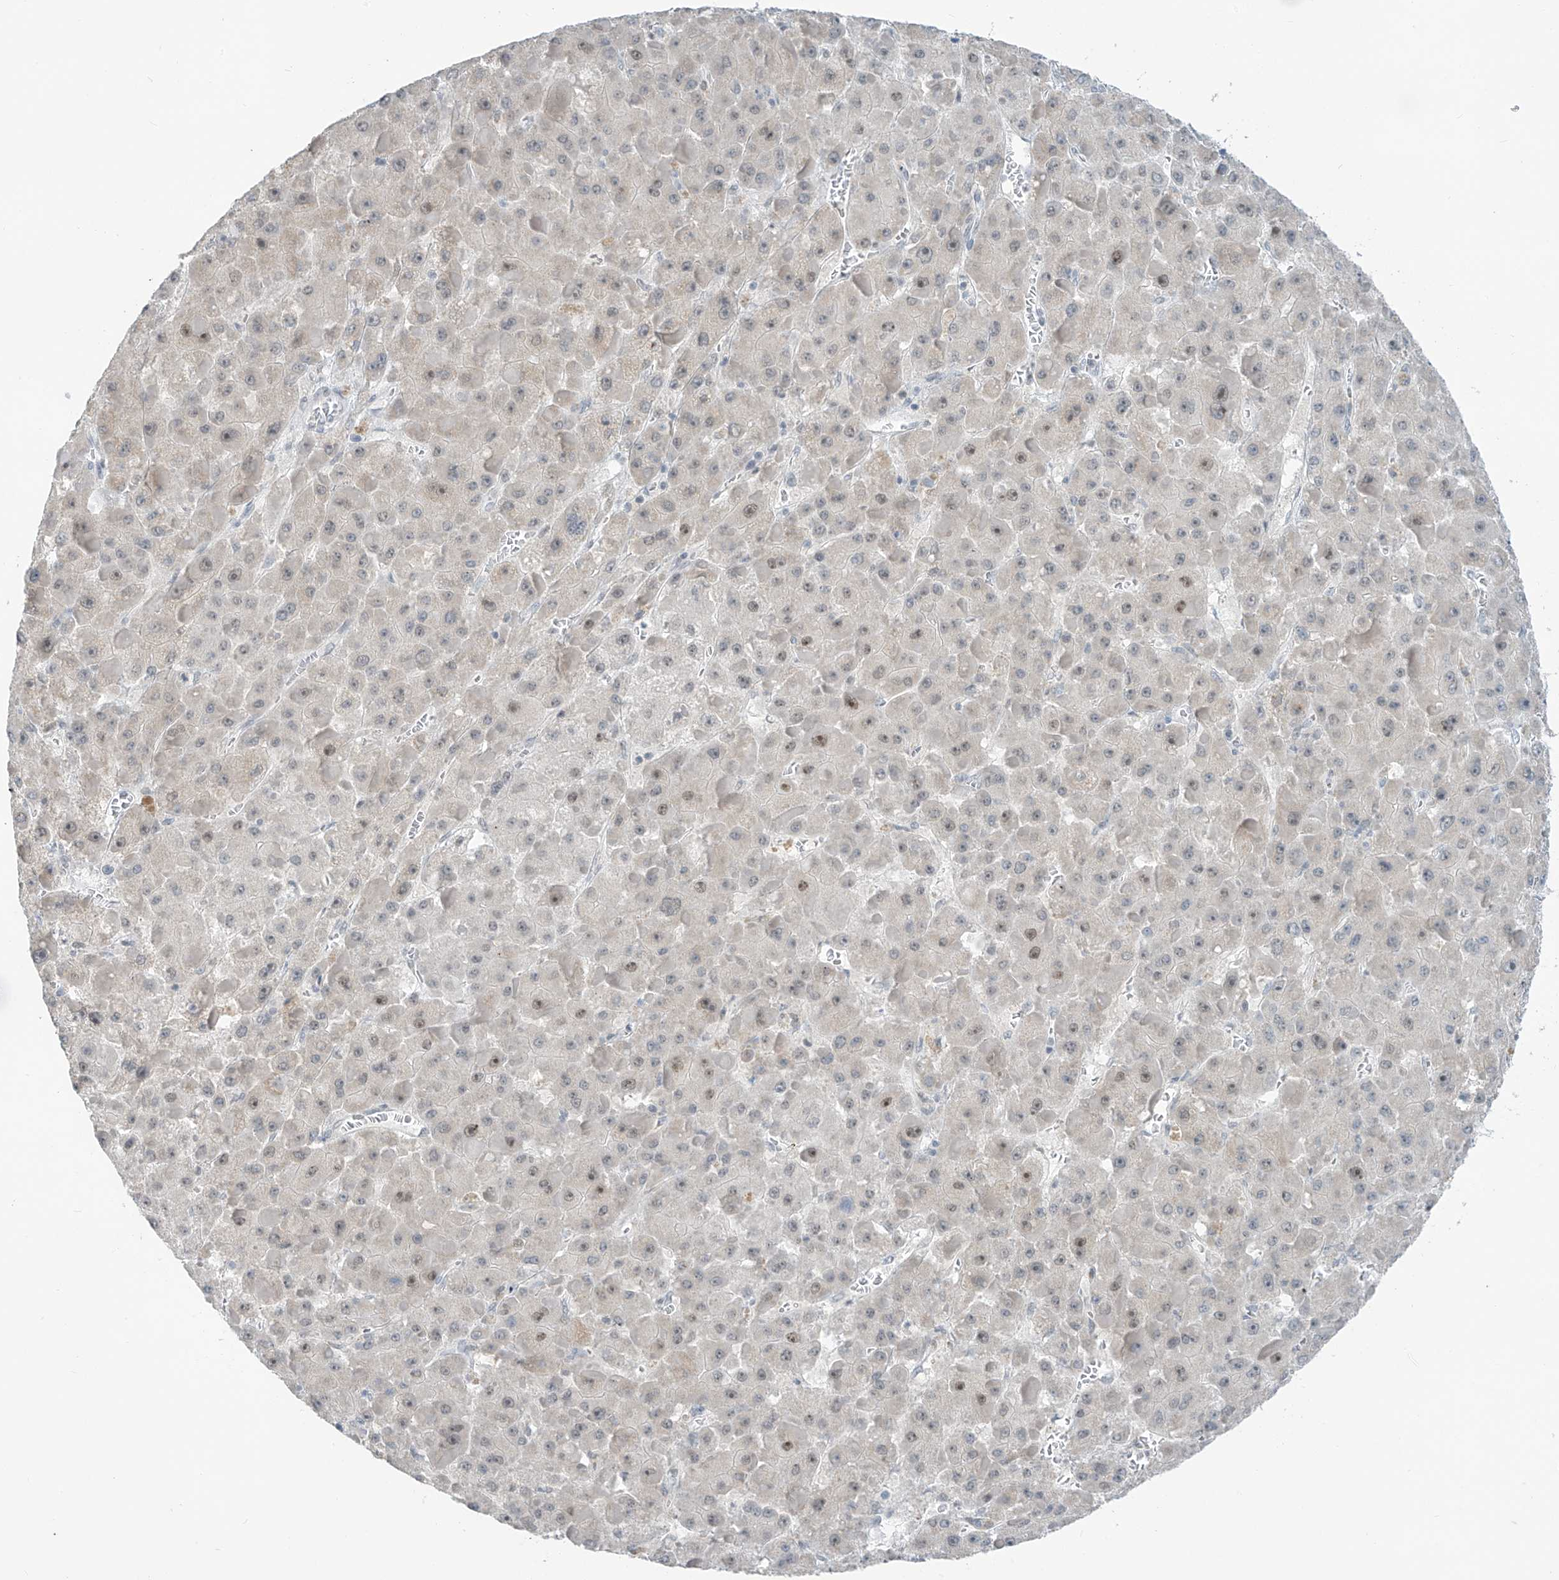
{"staining": {"intensity": "weak", "quantity": "25%-75%", "location": "nuclear"}, "tissue": "liver cancer", "cell_type": "Tumor cells", "image_type": "cancer", "snomed": [{"axis": "morphology", "description": "Carcinoma, Hepatocellular, NOS"}, {"axis": "topography", "description": "Liver"}], "caption": "Liver hepatocellular carcinoma stained with a brown dye demonstrates weak nuclear positive positivity in about 25%-75% of tumor cells.", "gene": "METAP1D", "patient": {"sex": "female", "age": 73}}